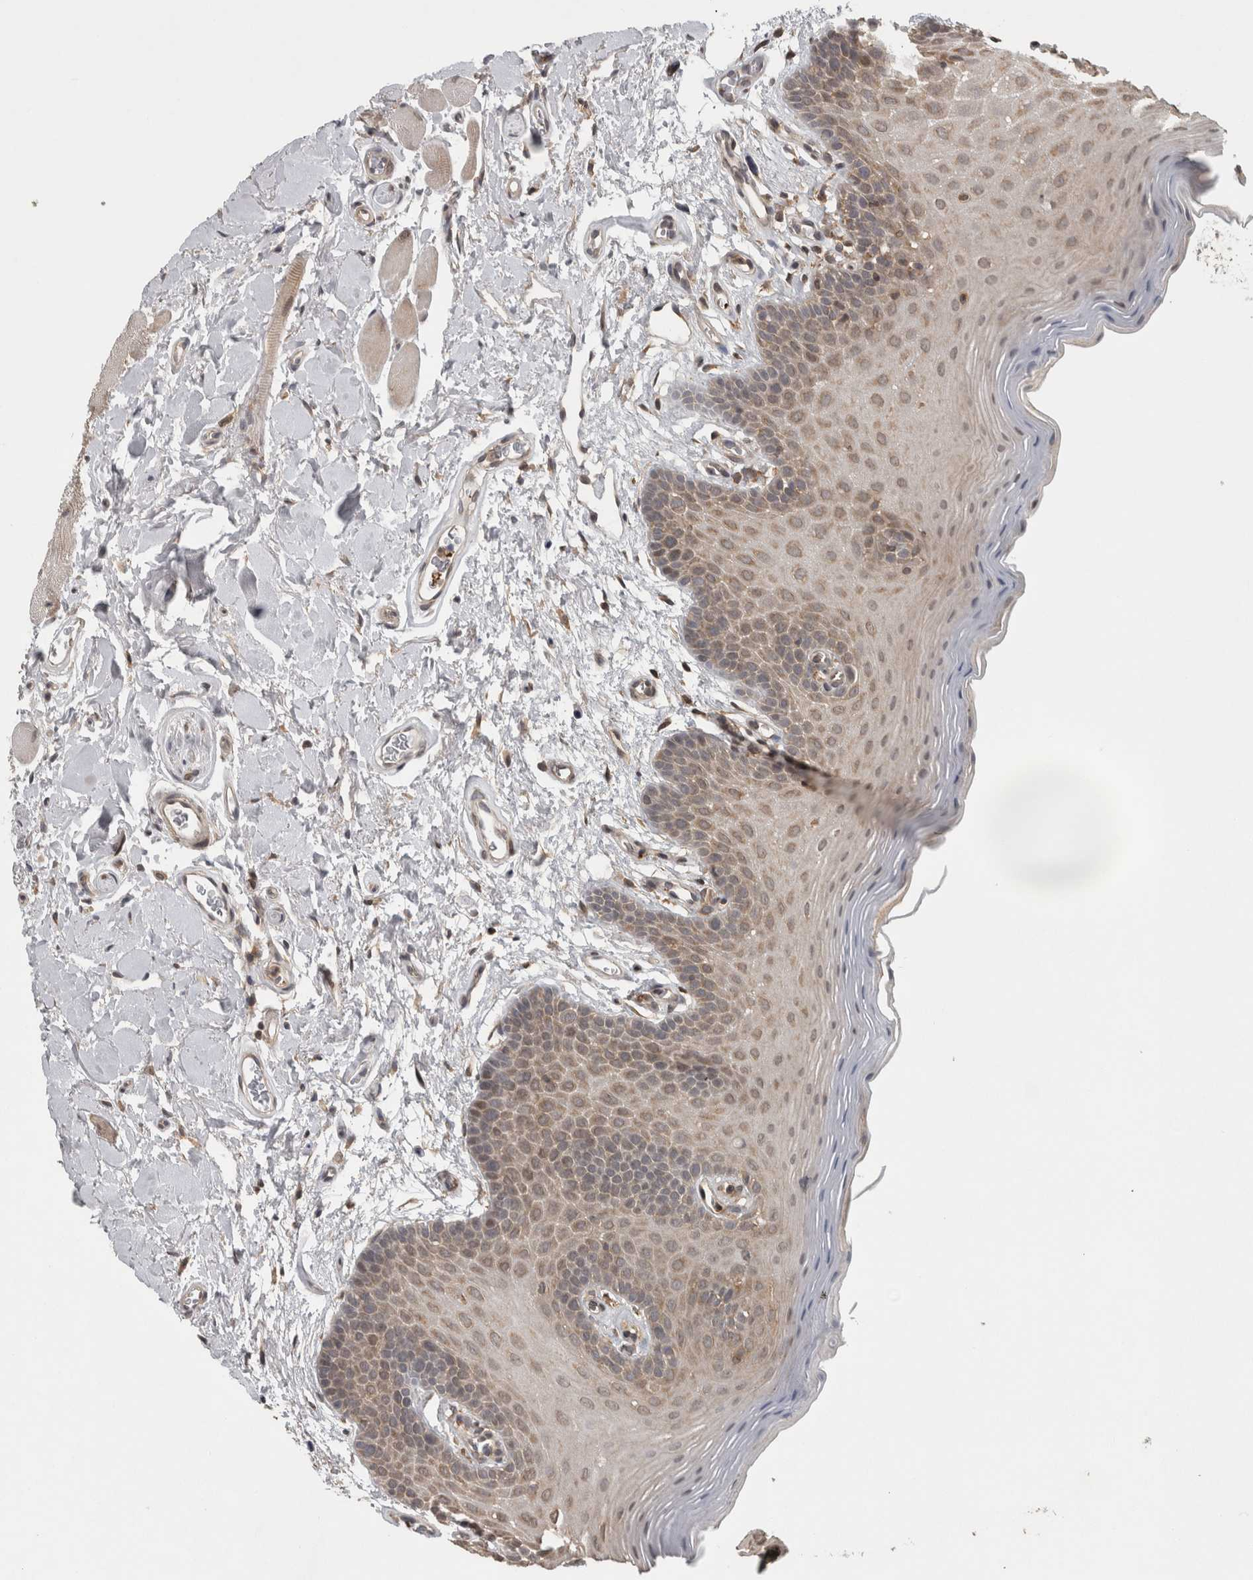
{"staining": {"intensity": "weak", "quantity": "25%-75%", "location": "cytoplasmic/membranous"}, "tissue": "oral mucosa", "cell_type": "Squamous epithelial cells", "image_type": "normal", "snomed": [{"axis": "morphology", "description": "Normal tissue, NOS"}, {"axis": "topography", "description": "Oral tissue"}], "caption": "Squamous epithelial cells display low levels of weak cytoplasmic/membranous expression in about 25%-75% of cells in benign oral mucosa.", "gene": "ATXN2", "patient": {"sex": "male", "age": 62}}